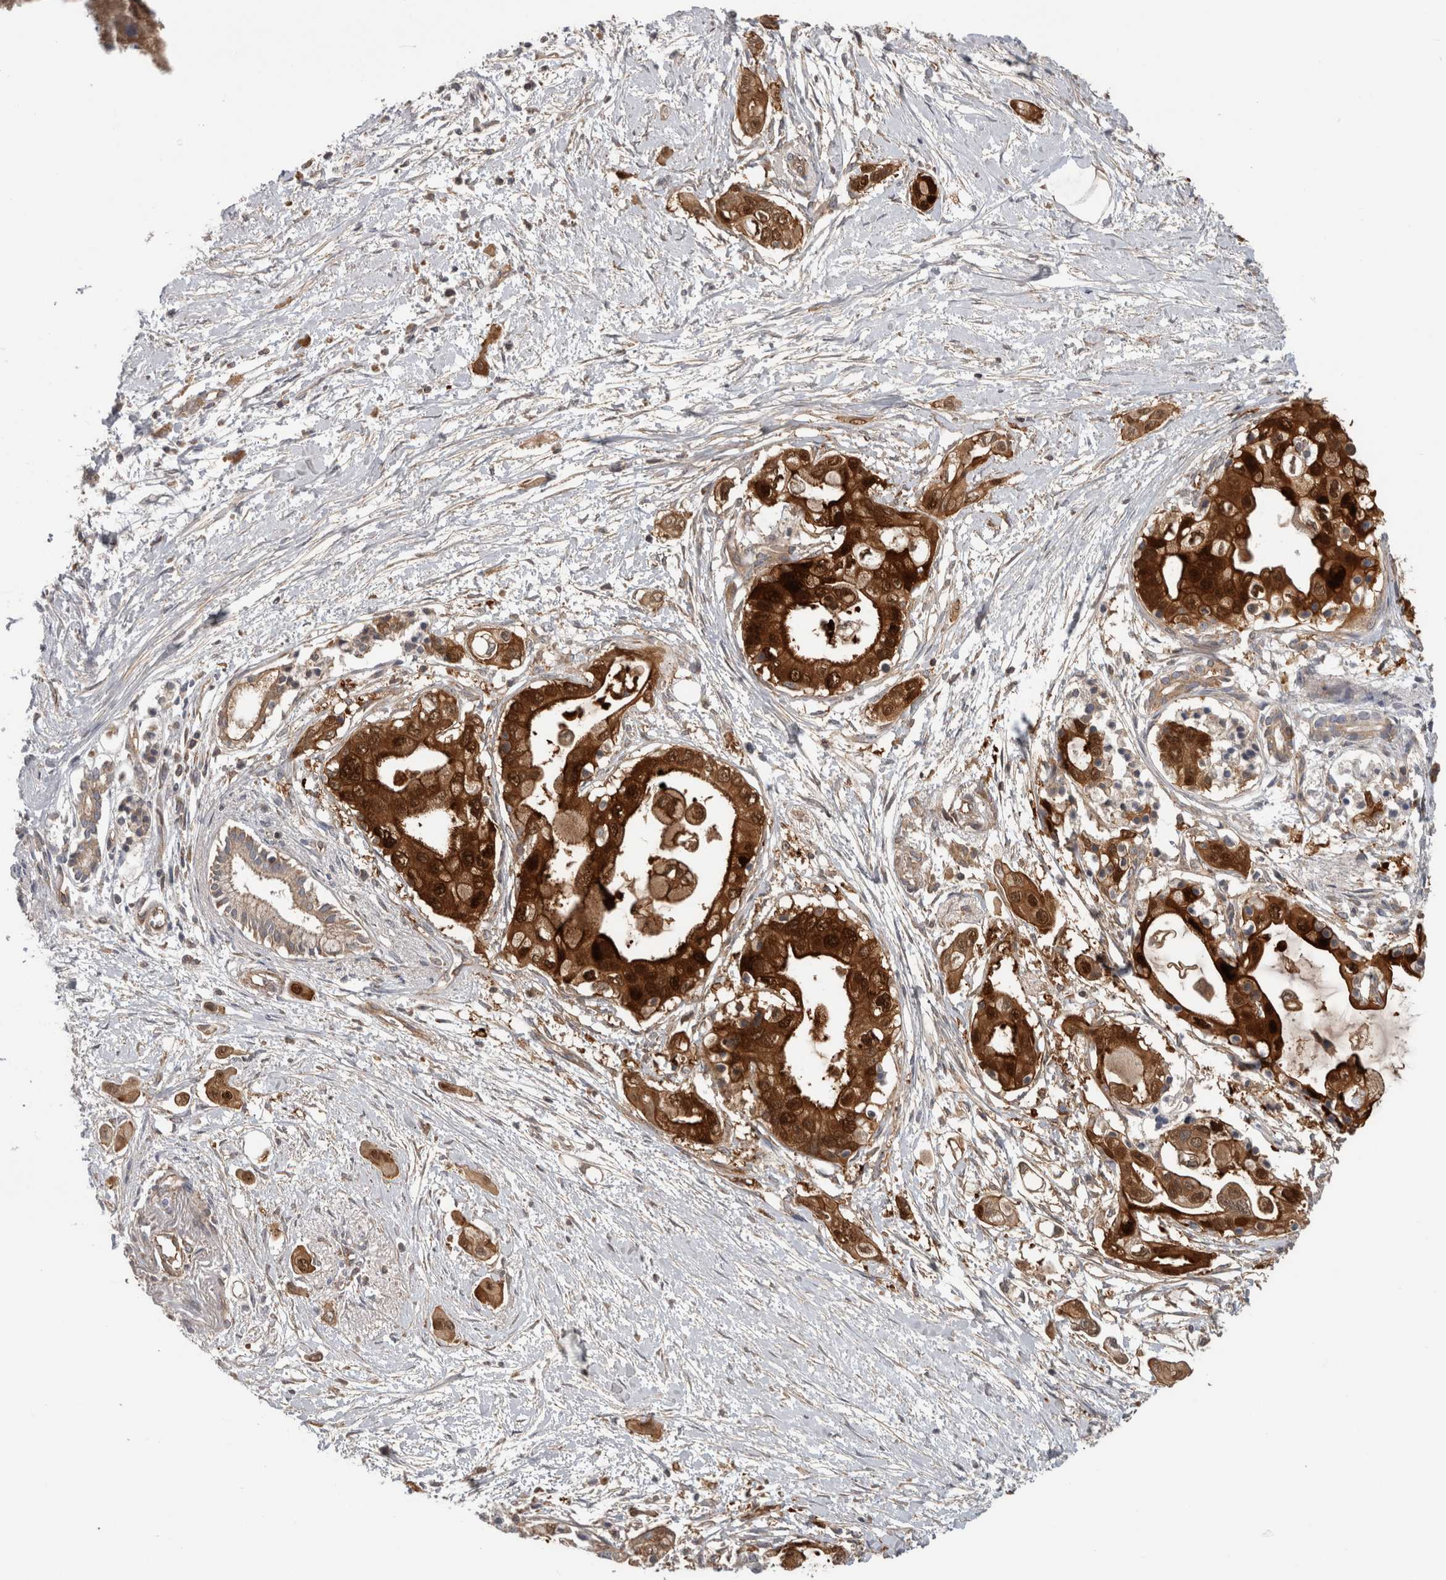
{"staining": {"intensity": "strong", "quantity": ">75%", "location": "cytoplasmic/membranous,nuclear"}, "tissue": "pancreatic cancer", "cell_type": "Tumor cells", "image_type": "cancer", "snomed": [{"axis": "morphology", "description": "Adenocarcinoma, NOS"}, {"axis": "topography", "description": "Pancreas"}], "caption": "The micrograph reveals a brown stain indicating the presence of a protein in the cytoplasmic/membranous and nuclear of tumor cells in pancreatic adenocarcinoma.", "gene": "SFXN2", "patient": {"sex": "male", "age": 59}}